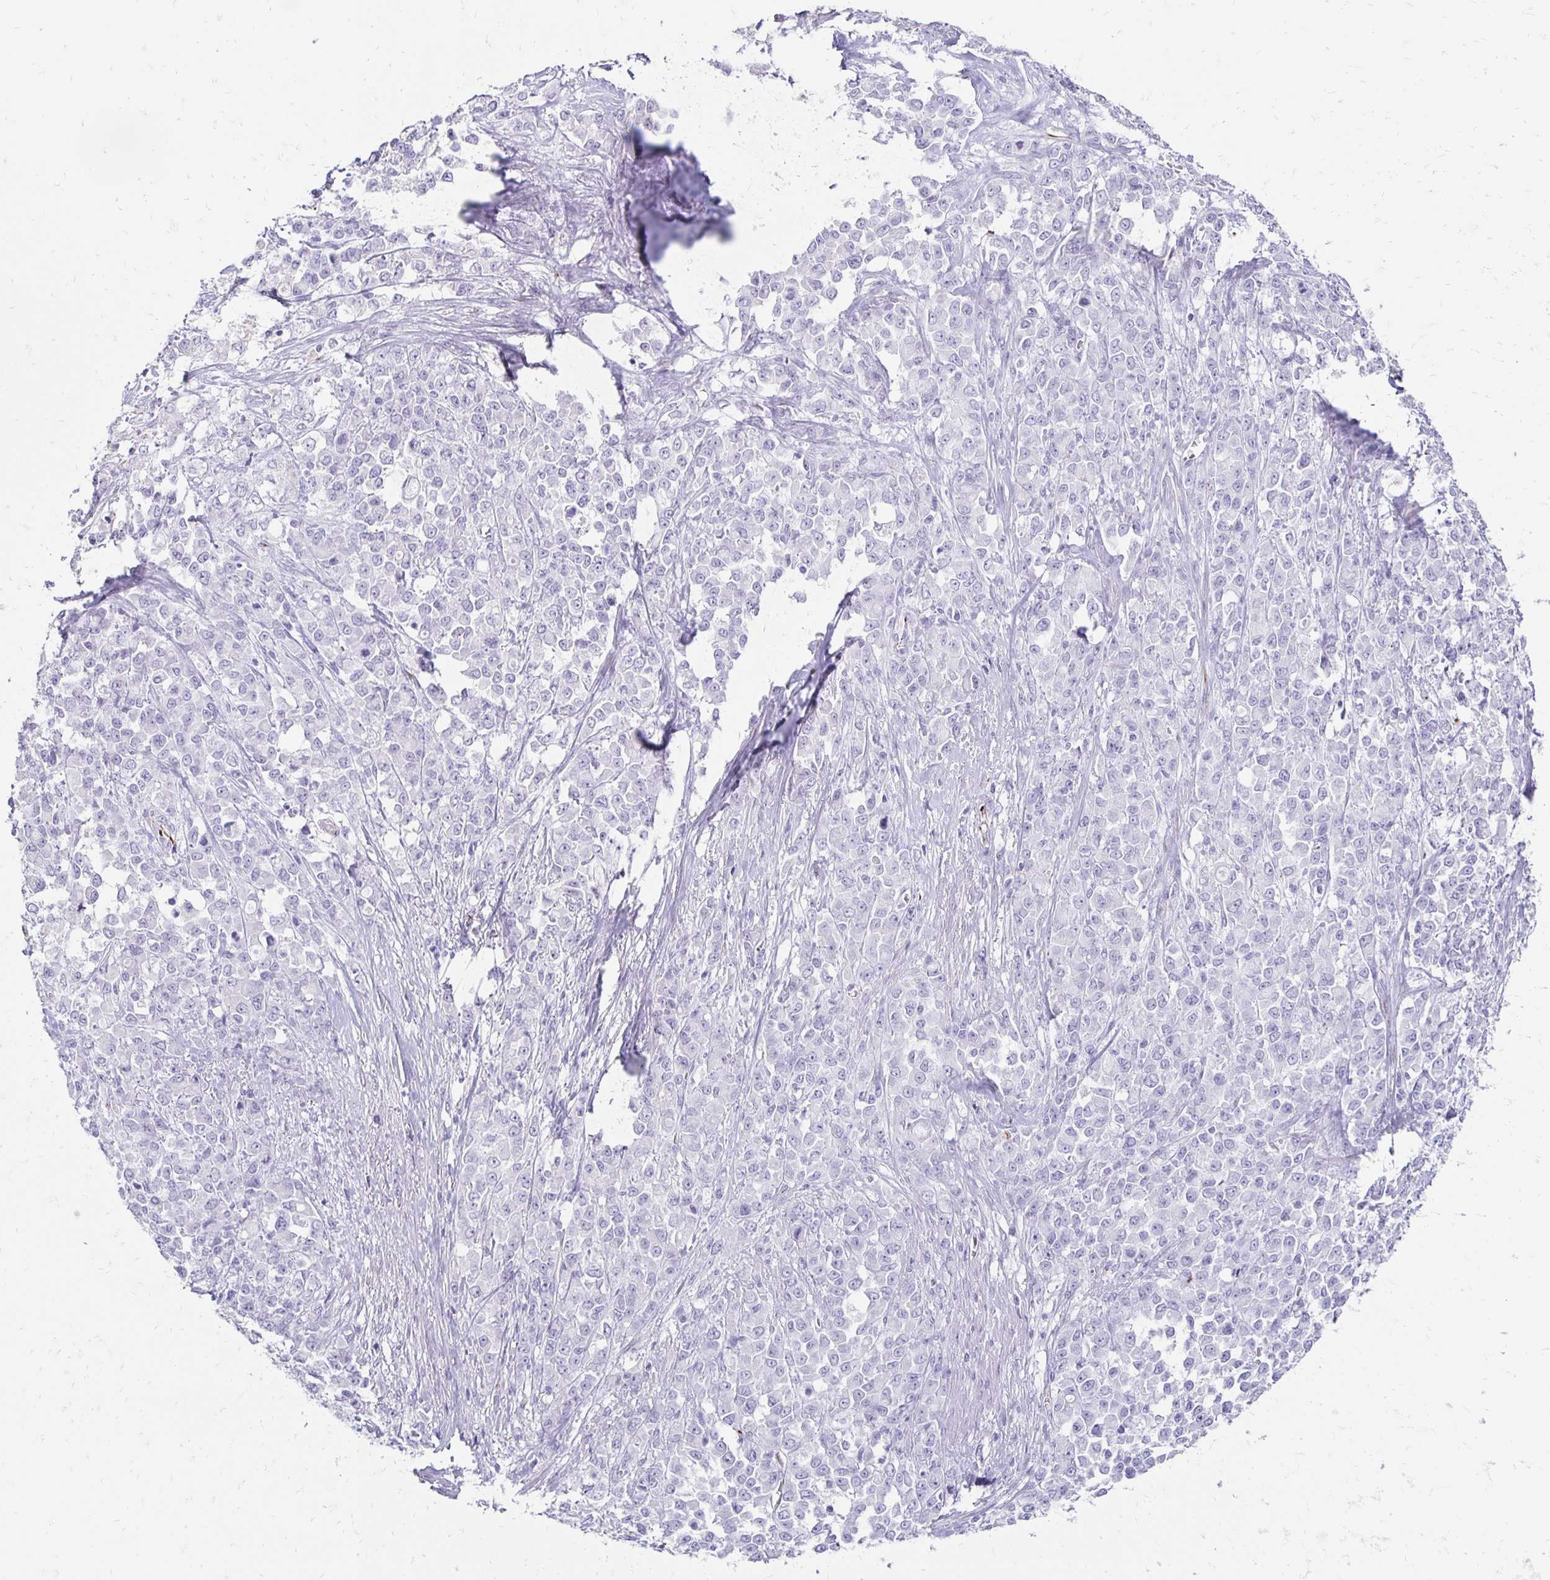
{"staining": {"intensity": "negative", "quantity": "none", "location": "none"}, "tissue": "stomach cancer", "cell_type": "Tumor cells", "image_type": "cancer", "snomed": [{"axis": "morphology", "description": "Adenocarcinoma, NOS"}, {"axis": "topography", "description": "Stomach"}], "caption": "Adenocarcinoma (stomach) stained for a protein using immunohistochemistry (IHC) exhibits no expression tumor cells.", "gene": "TMEM54", "patient": {"sex": "female", "age": 76}}